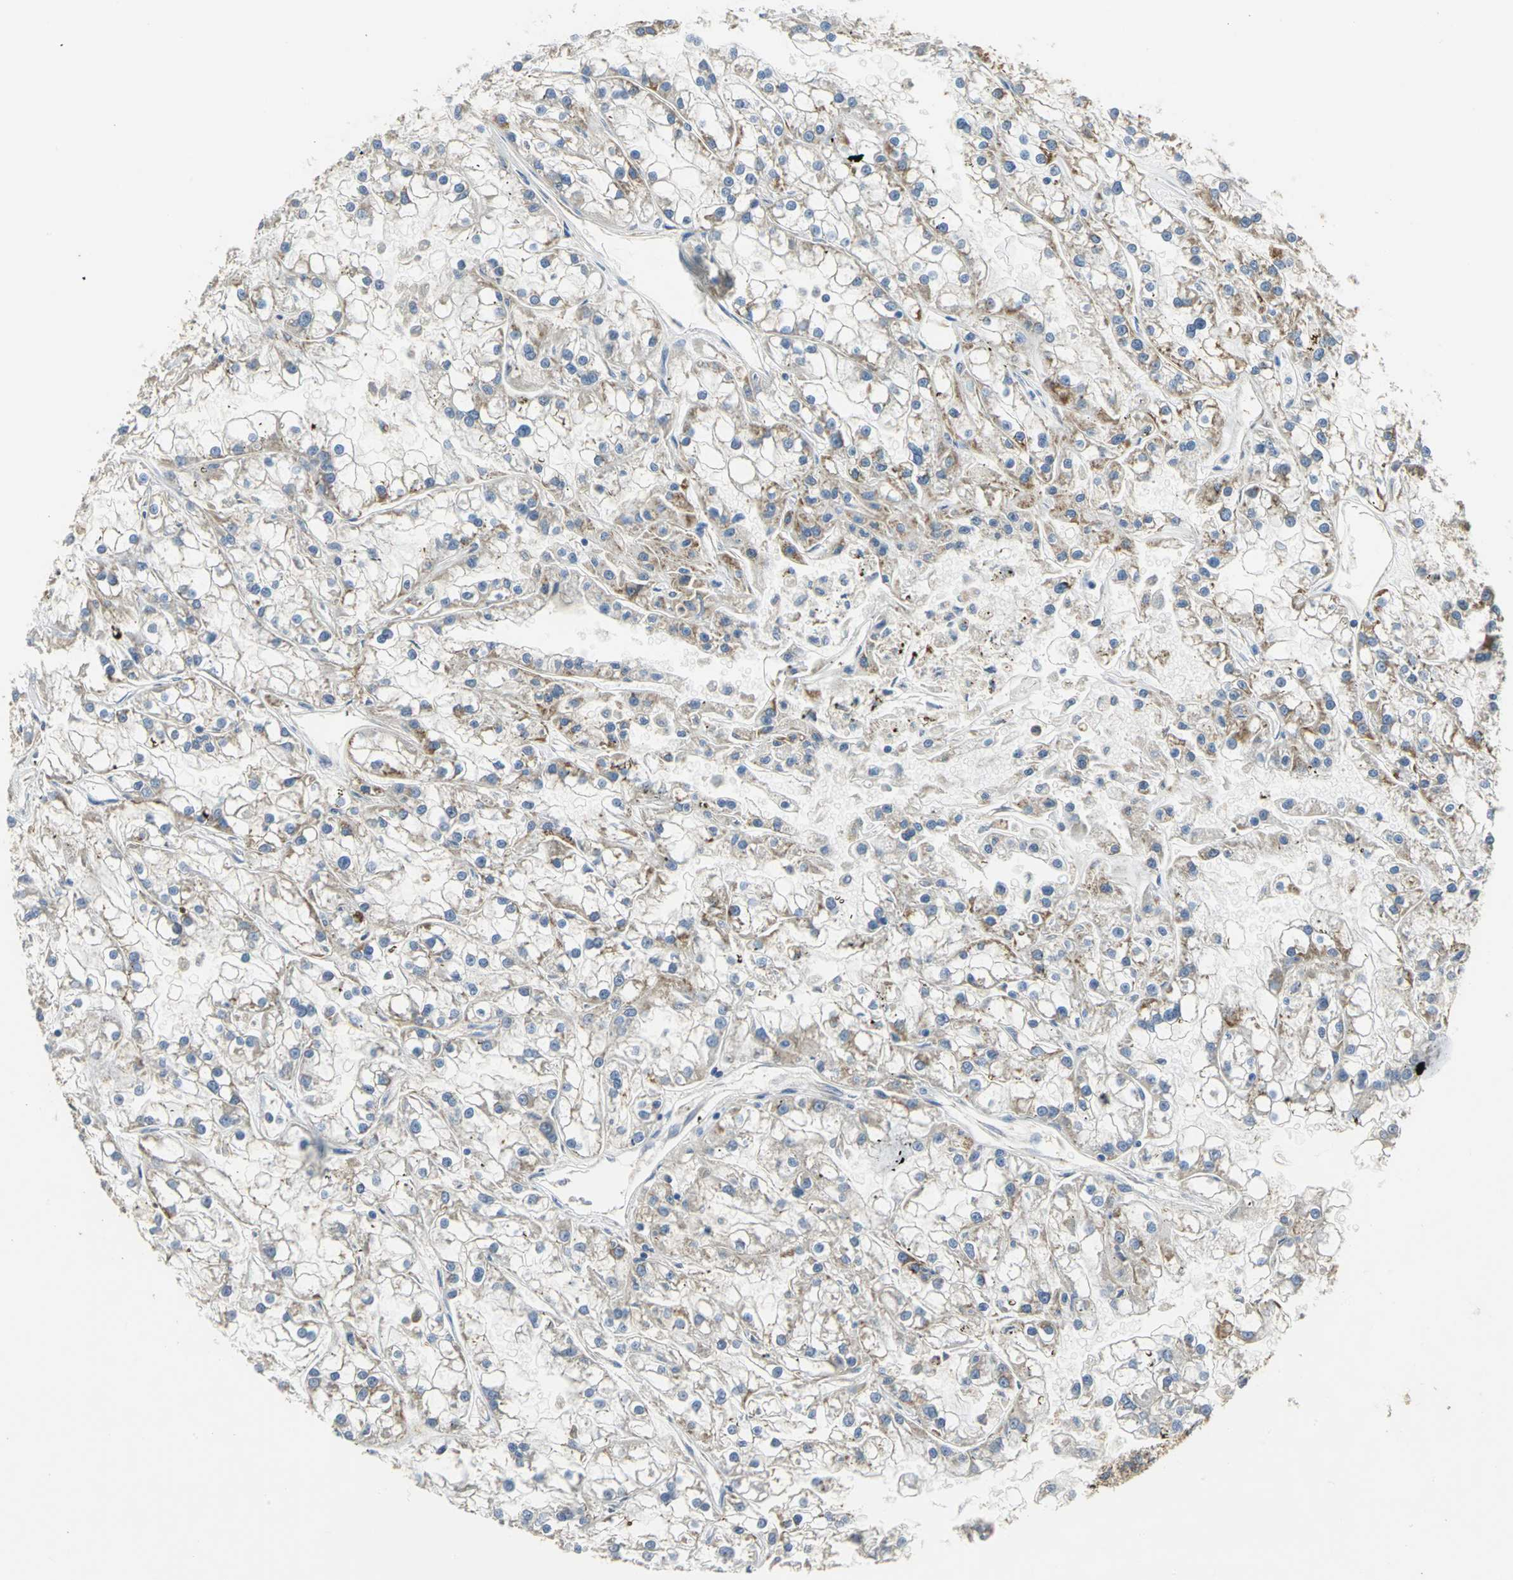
{"staining": {"intensity": "moderate", "quantity": ">75%", "location": "cytoplasmic/membranous"}, "tissue": "renal cancer", "cell_type": "Tumor cells", "image_type": "cancer", "snomed": [{"axis": "morphology", "description": "Adenocarcinoma, NOS"}, {"axis": "topography", "description": "Kidney"}], "caption": "Immunohistochemical staining of human renal cancer (adenocarcinoma) demonstrates medium levels of moderate cytoplasmic/membranous staining in about >75% of tumor cells.", "gene": "NDUFB5", "patient": {"sex": "female", "age": 52}}